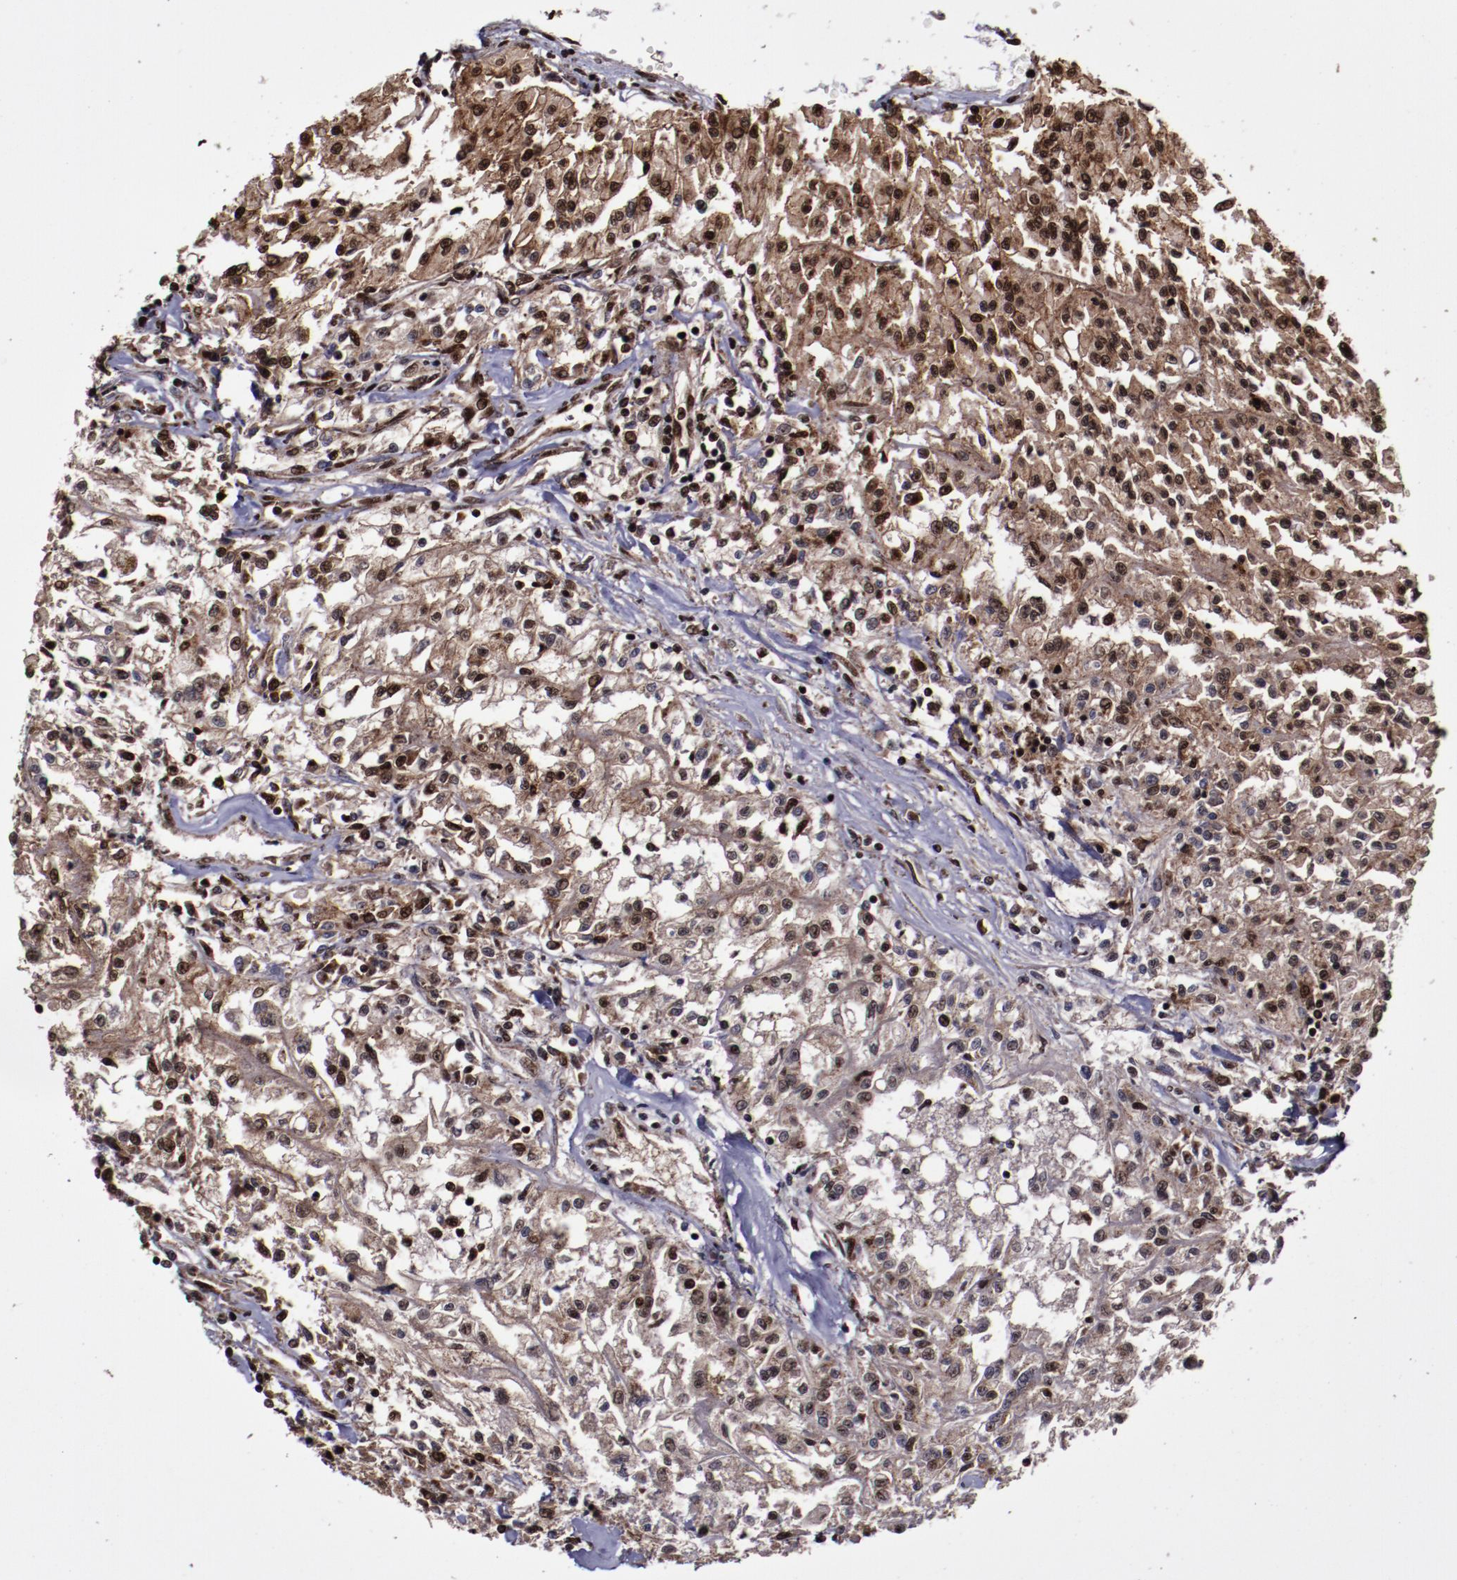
{"staining": {"intensity": "moderate", "quantity": ">75%", "location": "cytoplasmic/membranous,nuclear"}, "tissue": "renal cancer", "cell_type": "Tumor cells", "image_type": "cancer", "snomed": [{"axis": "morphology", "description": "Adenocarcinoma, NOS"}, {"axis": "topography", "description": "Kidney"}], "caption": "Immunohistochemical staining of human renal cancer shows medium levels of moderate cytoplasmic/membranous and nuclear expression in approximately >75% of tumor cells.", "gene": "SNW1", "patient": {"sex": "male", "age": 78}}